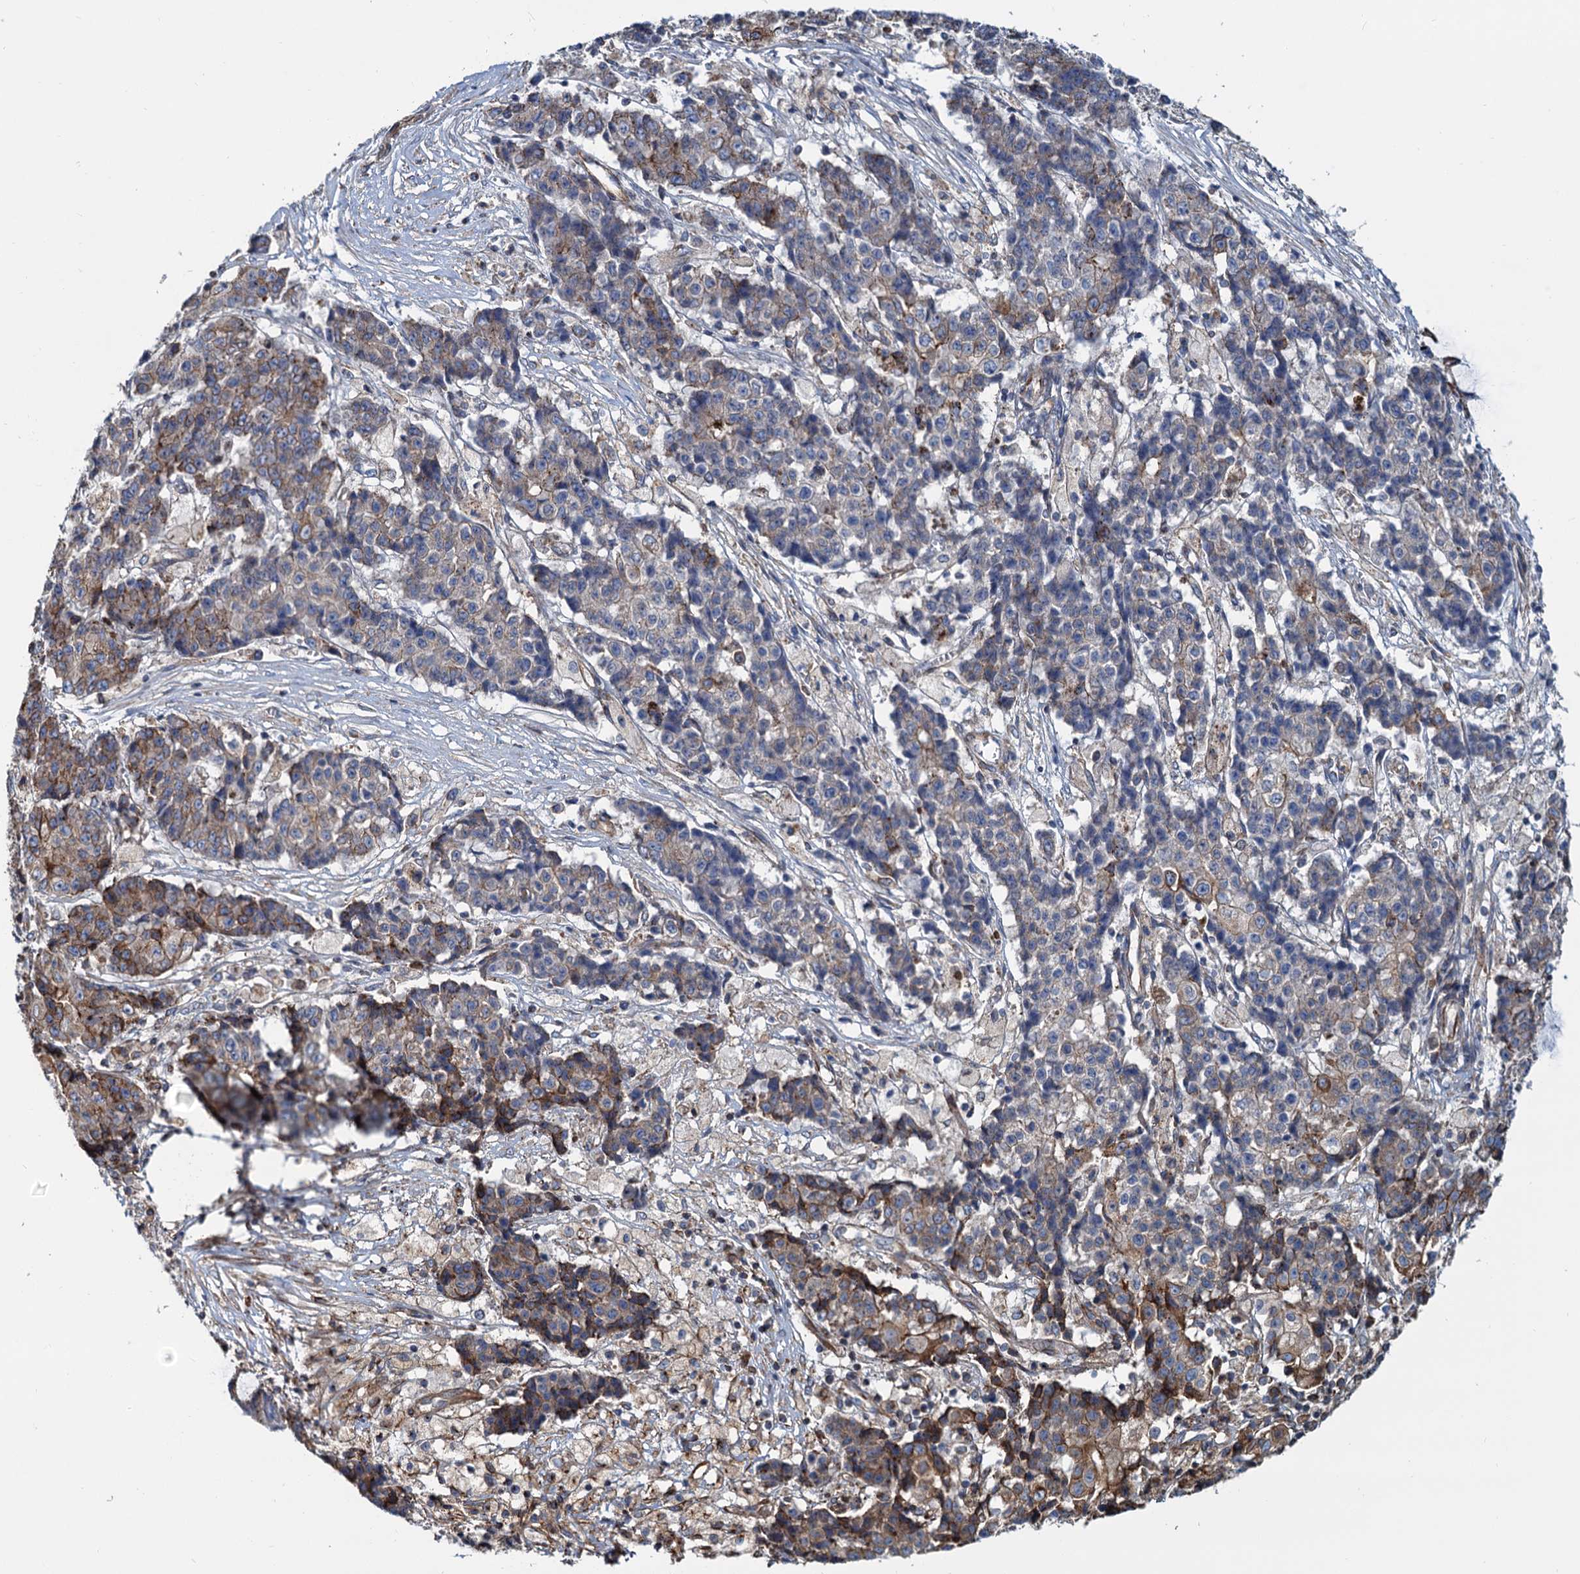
{"staining": {"intensity": "moderate", "quantity": "25%-75%", "location": "cytoplasmic/membranous"}, "tissue": "ovarian cancer", "cell_type": "Tumor cells", "image_type": "cancer", "snomed": [{"axis": "morphology", "description": "Carcinoma, endometroid"}, {"axis": "topography", "description": "Ovary"}], "caption": "This micrograph exhibits immunohistochemistry staining of ovarian cancer, with medium moderate cytoplasmic/membranous staining in approximately 25%-75% of tumor cells.", "gene": "PSEN1", "patient": {"sex": "female", "age": 42}}